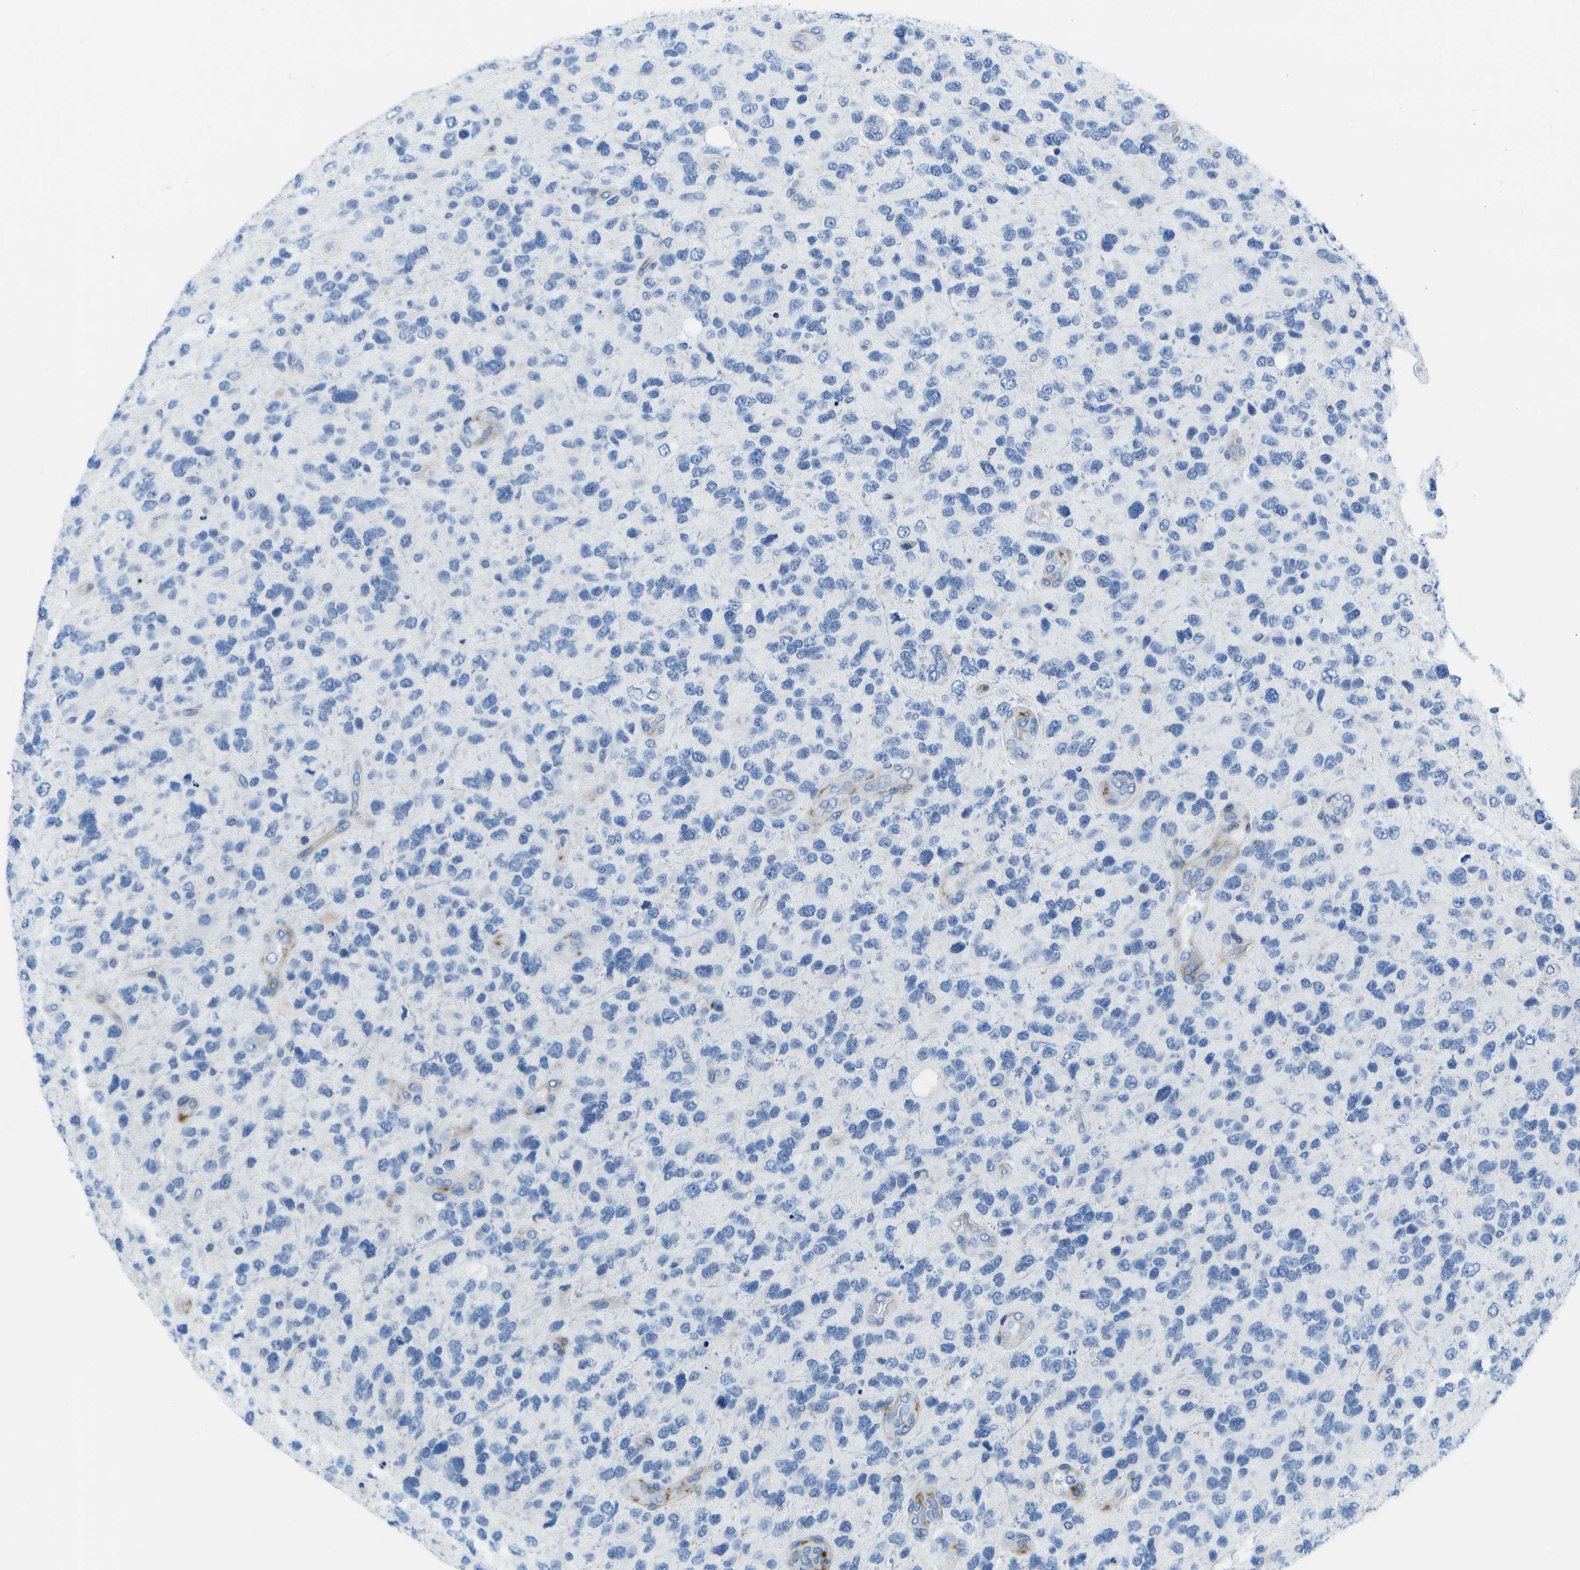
{"staining": {"intensity": "negative", "quantity": "none", "location": "none"}, "tissue": "glioma", "cell_type": "Tumor cells", "image_type": "cancer", "snomed": [{"axis": "morphology", "description": "Glioma, malignant, High grade"}, {"axis": "topography", "description": "Brain"}], "caption": "This is a micrograph of immunohistochemistry (IHC) staining of glioma, which shows no staining in tumor cells. (DAB IHC with hematoxylin counter stain).", "gene": "ADGRG6", "patient": {"sex": "female", "age": 58}}